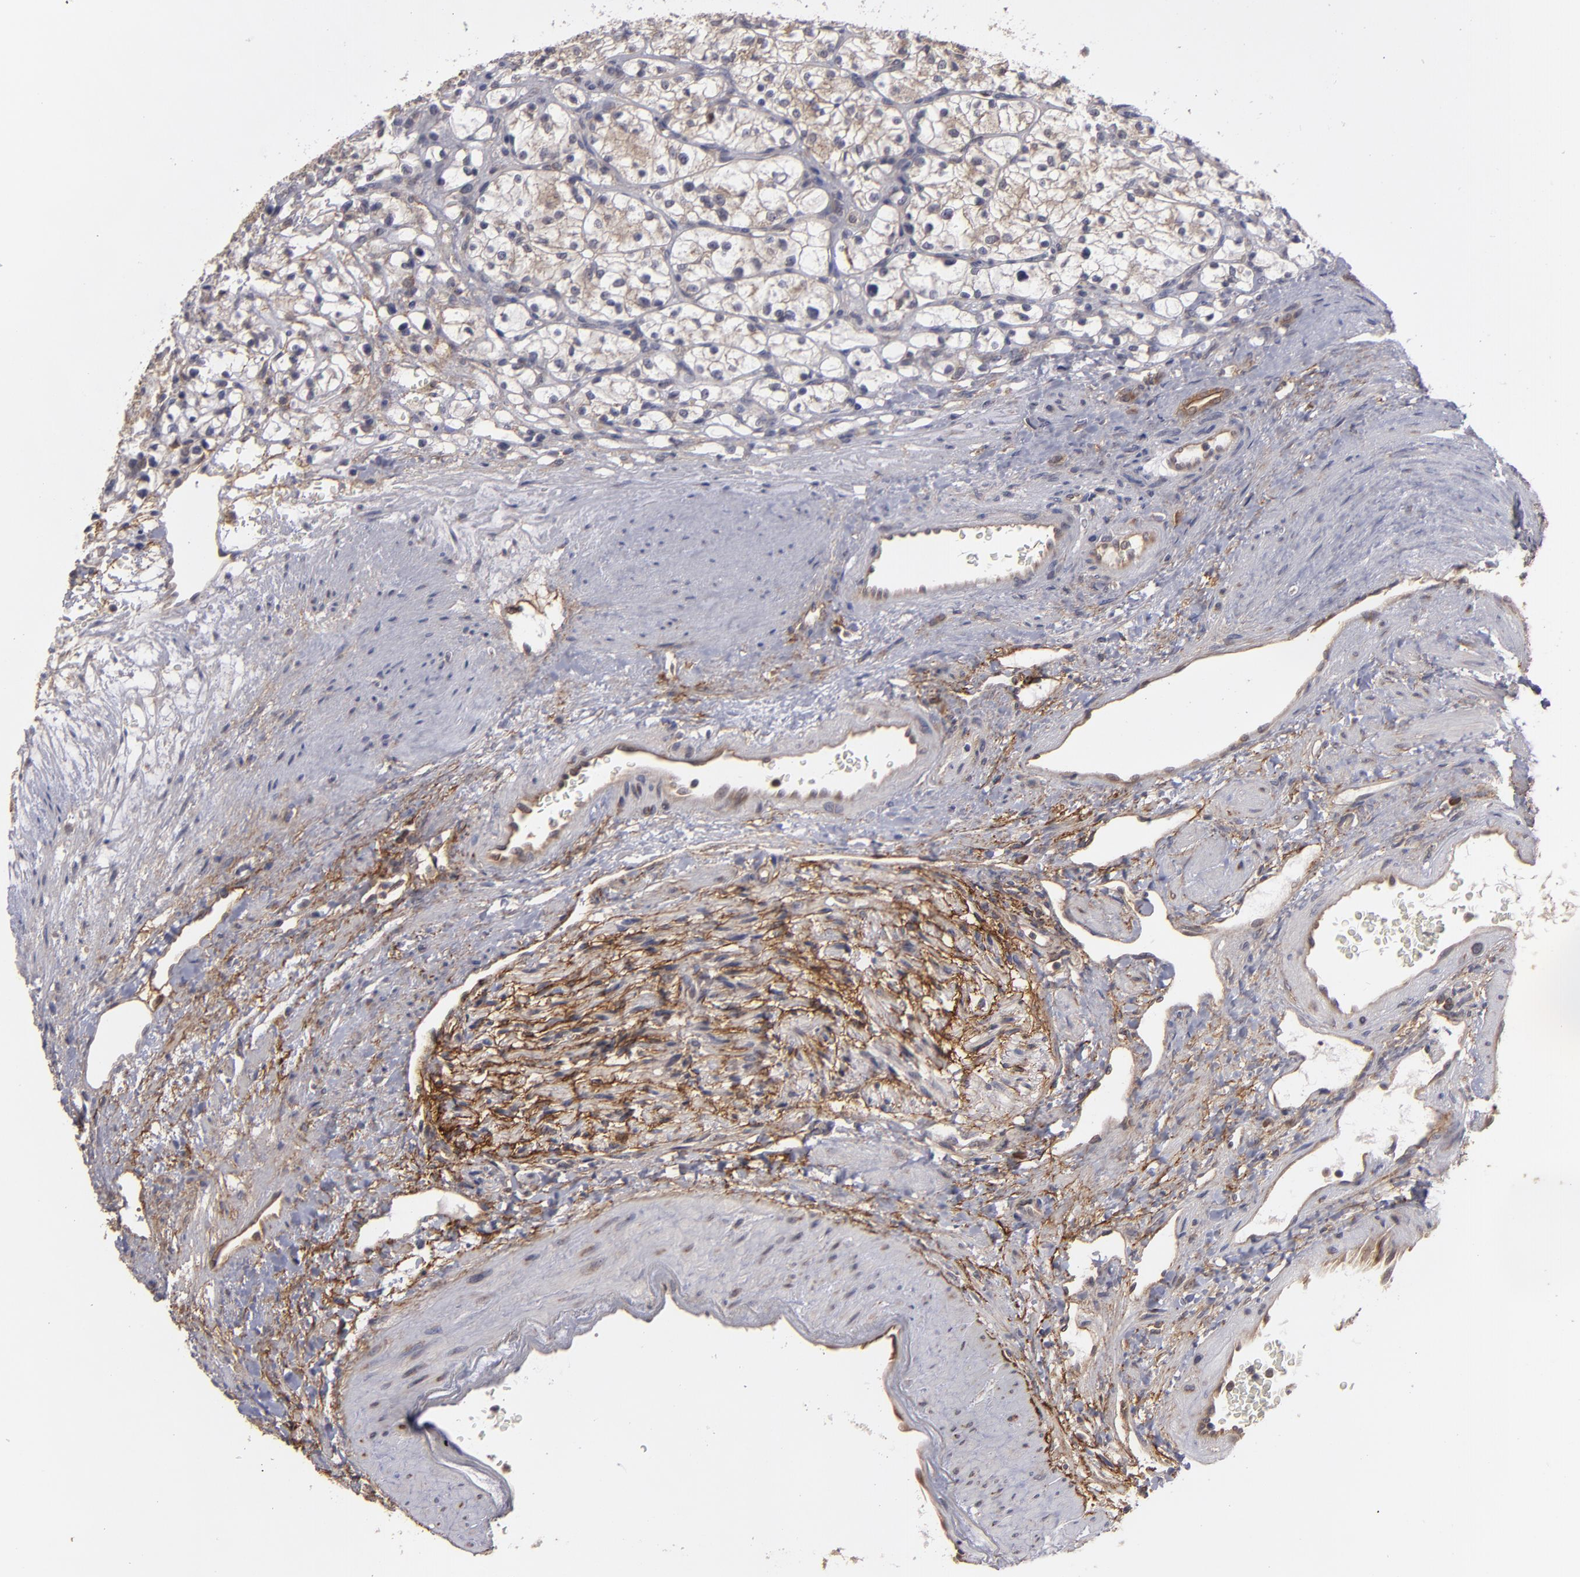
{"staining": {"intensity": "weak", "quantity": "<25%", "location": "cytoplasmic/membranous"}, "tissue": "renal cancer", "cell_type": "Tumor cells", "image_type": "cancer", "snomed": [{"axis": "morphology", "description": "Adenocarcinoma, NOS"}, {"axis": "topography", "description": "Kidney"}], "caption": "Immunohistochemistry (IHC) micrograph of neoplastic tissue: renal cancer stained with DAB (3,3'-diaminobenzidine) shows no significant protein positivity in tumor cells. (DAB (3,3'-diaminobenzidine) IHC visualized using brightfield microscopy, high magnification).", "gene": "BMP6", "patient": {"sex": "female", "age": 60}}